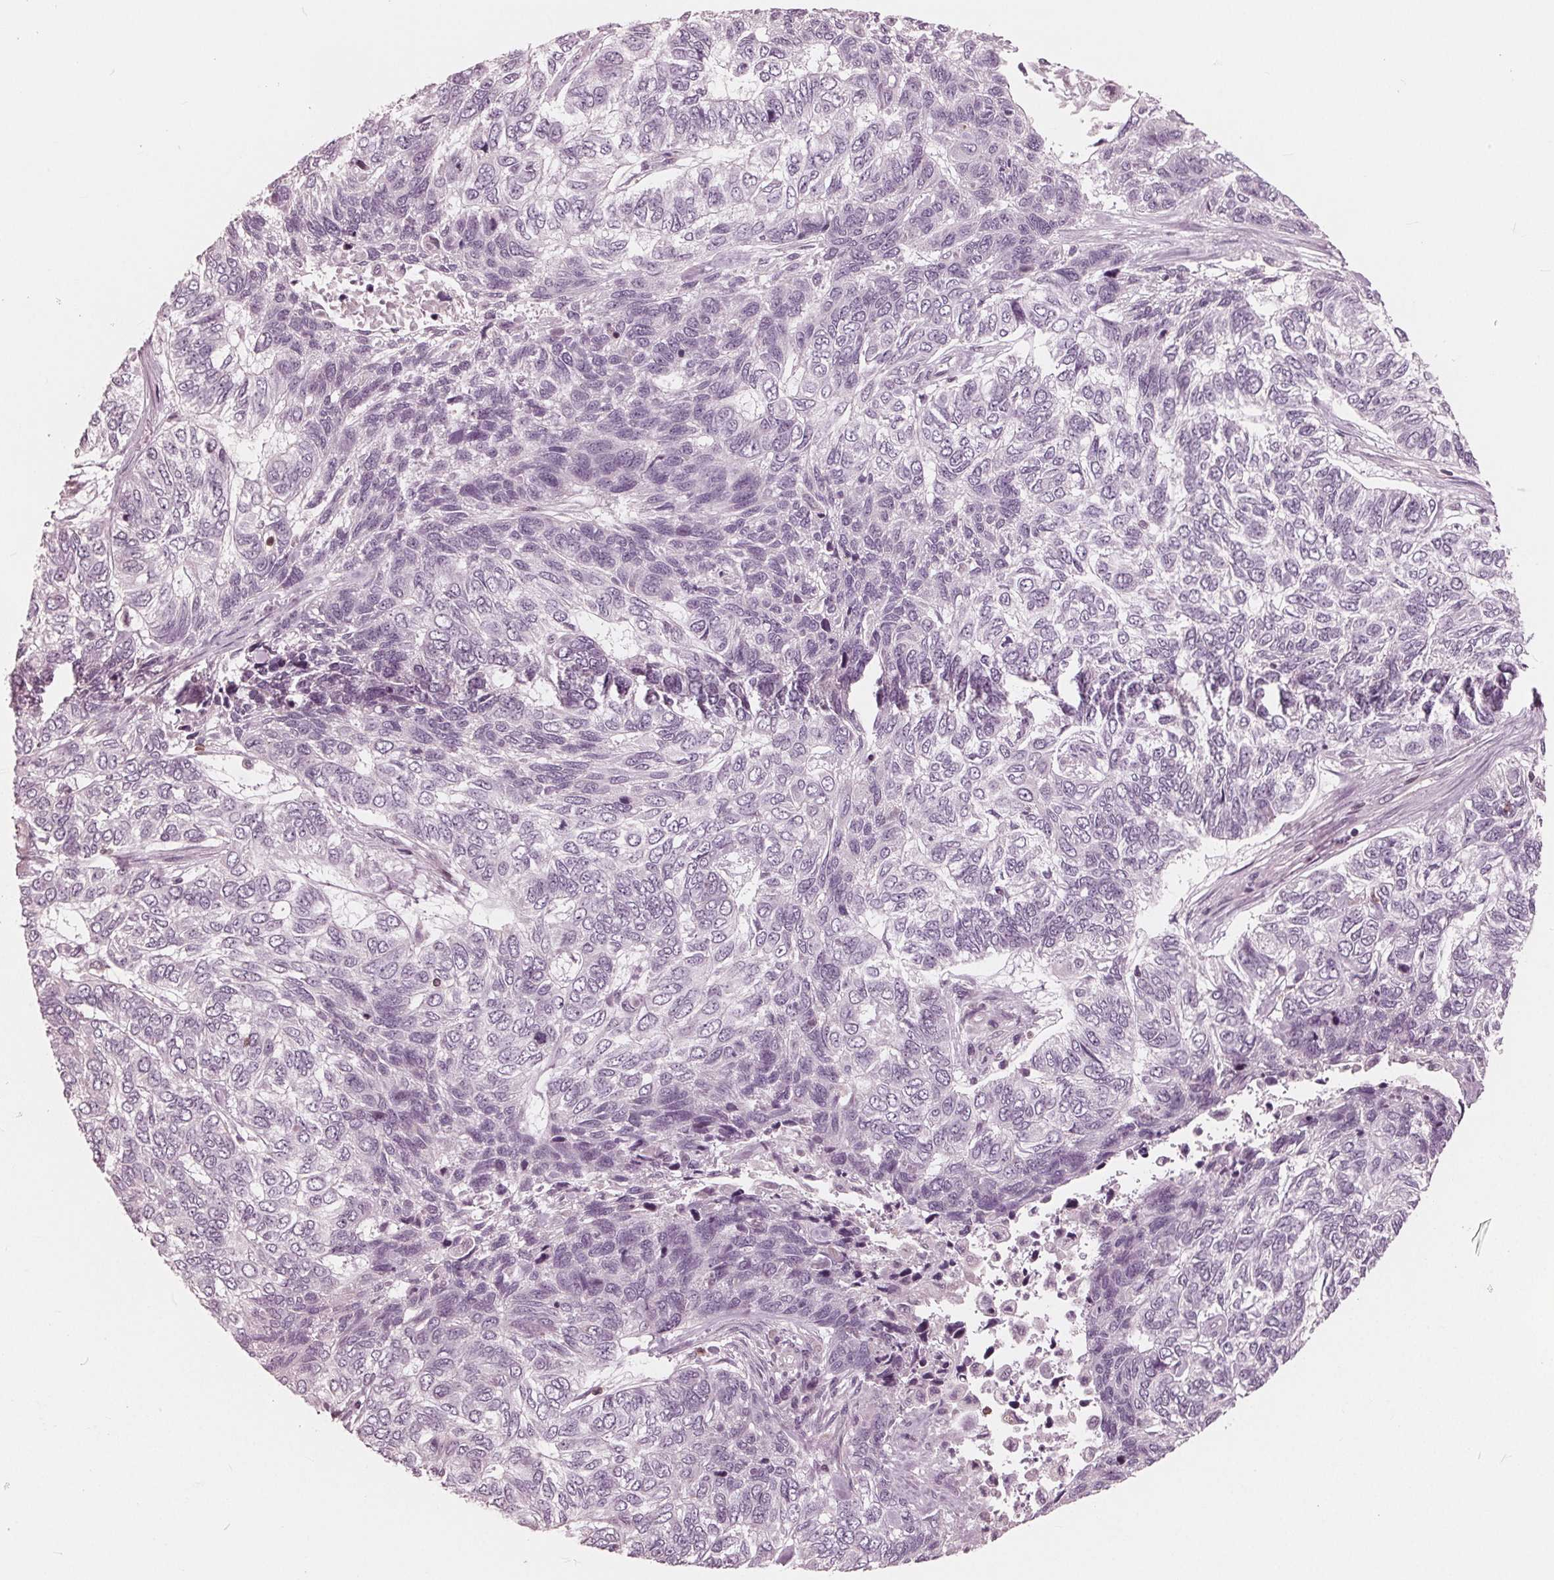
{"staining": {"intensity": "negative", "quantity": "none", "location": "none"}, "tissue": "skin cancer", "cell_type": "Tumor cells", "image_type": "cancer", "snomed": [{"axis": "morphology", "description": "Basal cell carcinoma"}, {"axis": "topography", "description": "Skin"}], "caption": "High magnification brightfield microscopy of skin cancer (basal cell carcinoma) stained with DAB (brown) and counterstained with hematoxylin (blue): tumor cells show no significant expression. (Brightfield microscopy of DAB (3,3'-diaminobenzidine) immunohistochemistry (IHC) at high magnification).", "gene": "ING3", "patient": {"sex": "female", "age": 65}}